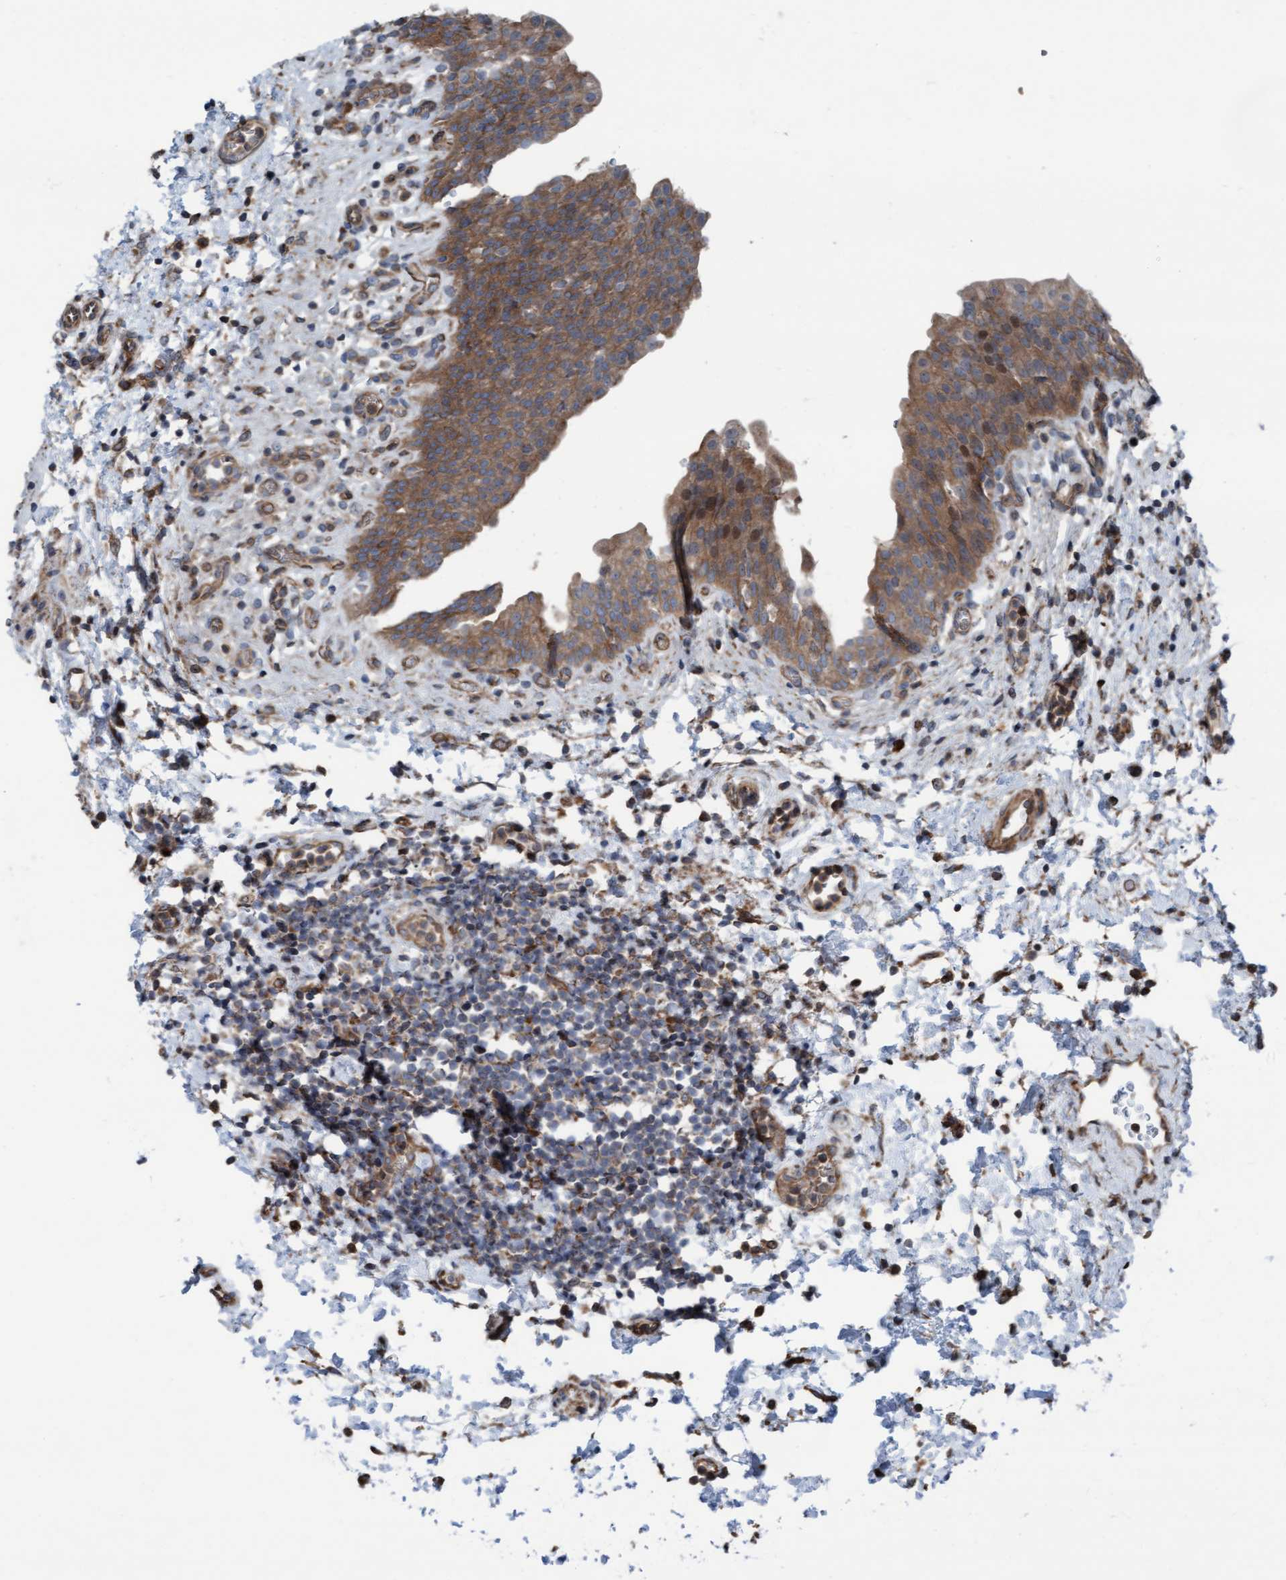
{"staining": {"intensity": "moderate", "quantity": "25%-75%", "location": "cytoplasmic/membranous"}, "tissue": "urinary bladder", "cell_type": "Urothelial cells", "image_type": "normal", "snomed": [{"axis": "morphology", "description": "Normal tissue, NOS"}, {"axis": "topography", "description": "Urinary bladder"}], "caption": "The immunohistochemical stain labels moderate cytoplasmic/membranous staining in urothelial cells of benign urinary bladder.", "gene": "RAP1GAP2", "patient": {"sex": "male", "age": 37}}